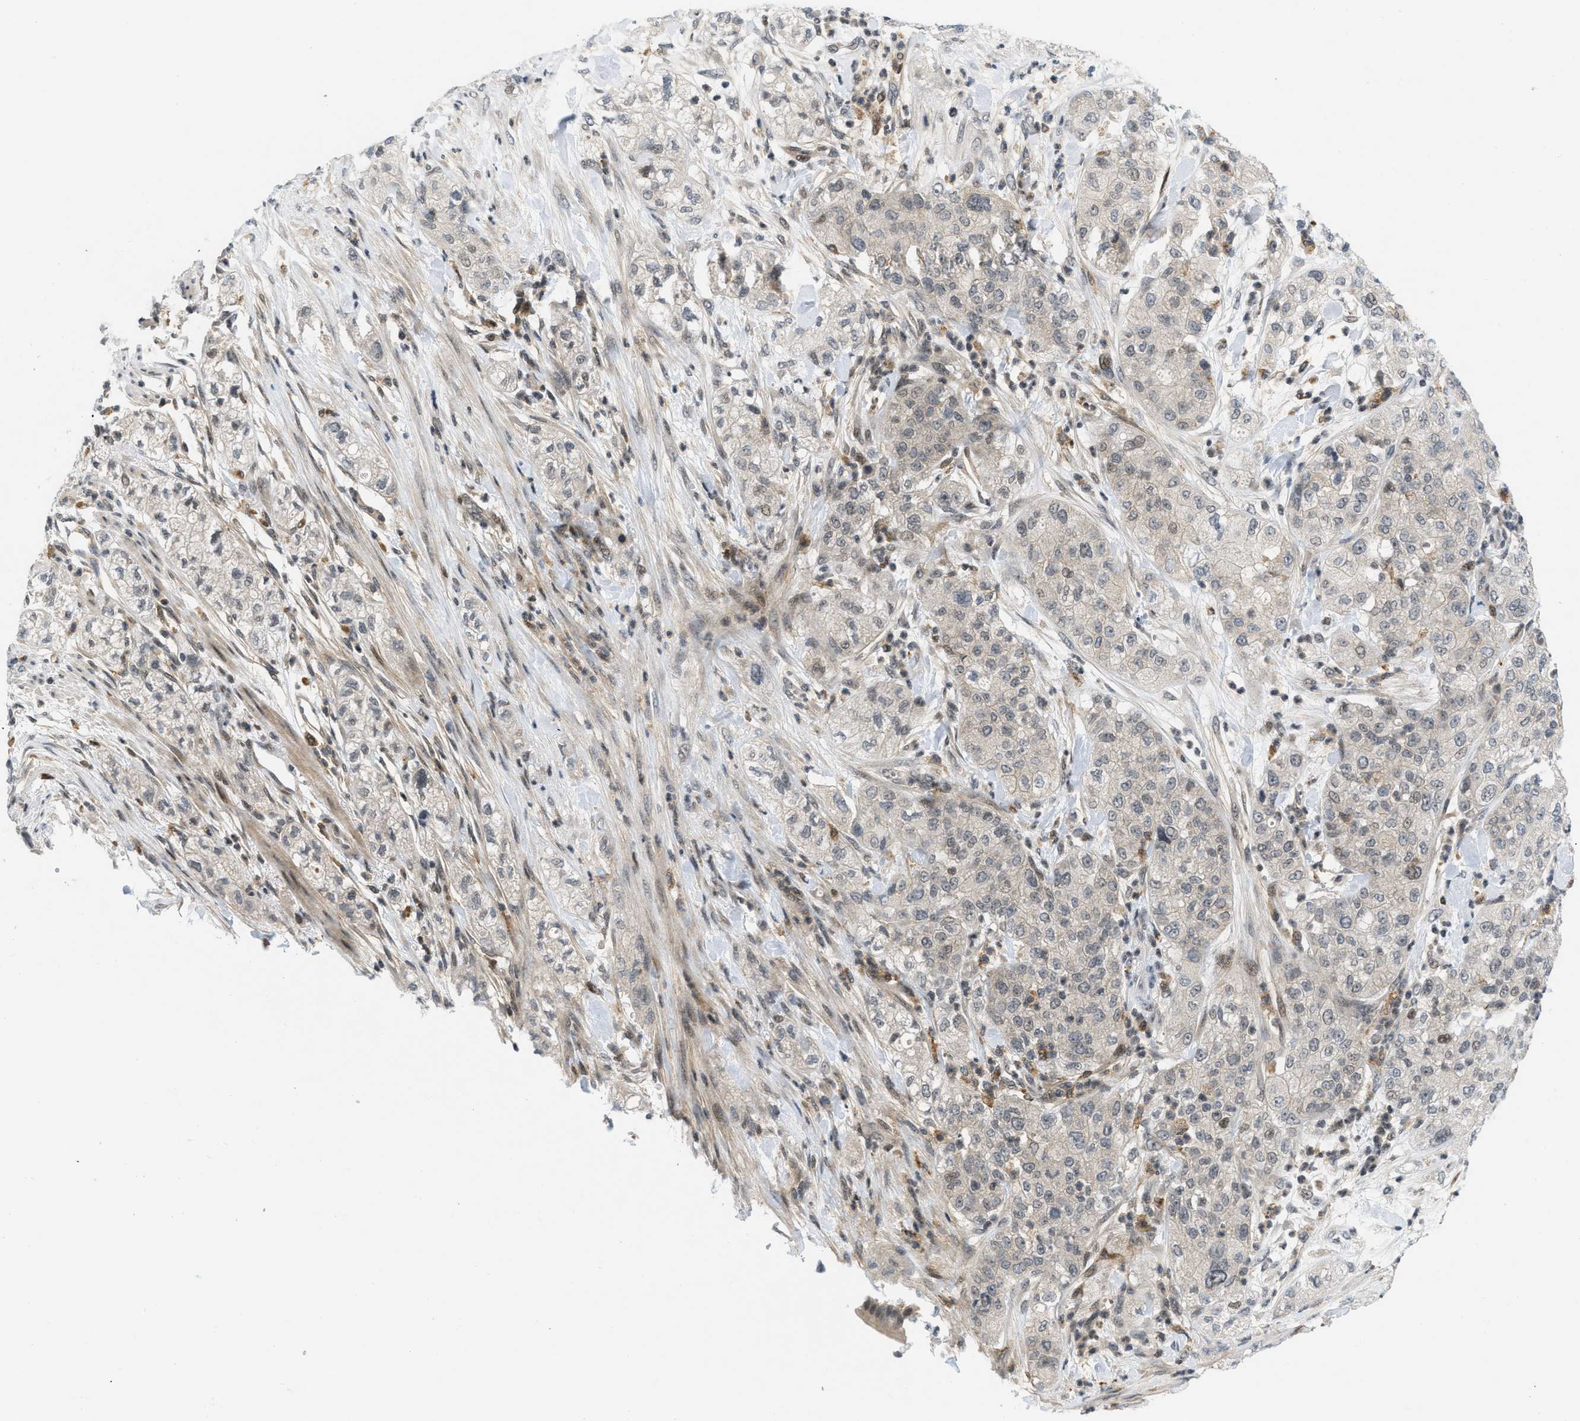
{"staining": {"intensity": "negative", "quantity": "none", "location": "none"}, "tissue": "pancreatic cancer", "cell_type": "Tumor cells", "image_type": "cancer", "snomed": [{"axis": "morphology", "description": "Adenocarcinoma, NOS"}, {"axis": "topography", "description": "Pancreas"}], "caption": "This image is of pancreatic adenocarcinoma stained with IHC to label a protein in brown with the nuclei are counter-stained blue. There is no positivity in tumor cells.", "gene": "ING1", "patient": {"sex": "female", "age": 78}}